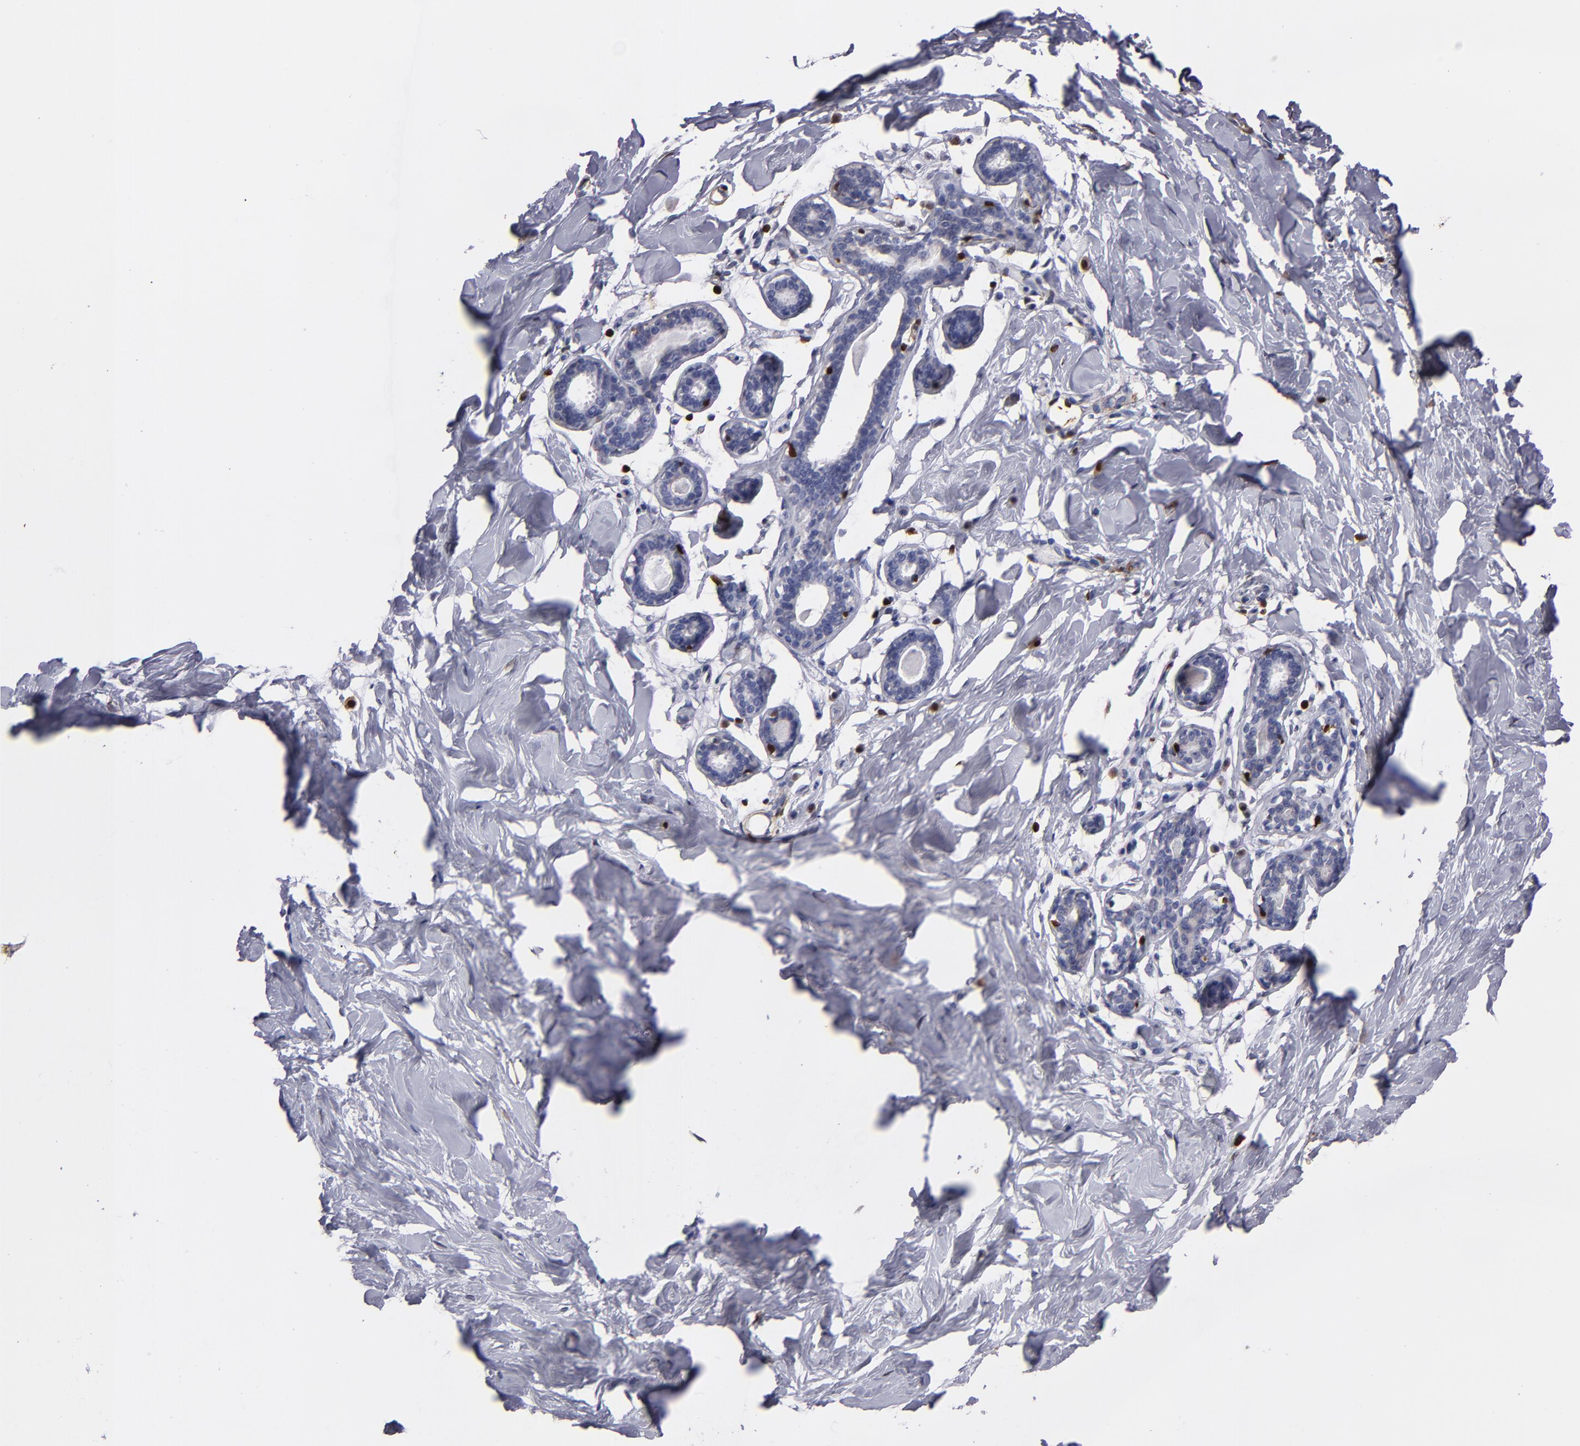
{"staining": {"intensity": "negative", "quantity": "none", "location": "none"}, "tissue": "breast", "cell_type": "Adipocytes", "image_type": "normal", "snomed": [{"axis": "morphology", "description": "Normal tissue, NOS"}, {"axis": "topography", "description": "Breast"}], "caption": "Human breast stained for a protein using immunohistochemistry (IHC) shows no expression in adipocytes.", "gene": "S100A4", "patient": {"sex": "female", "age": 23}}